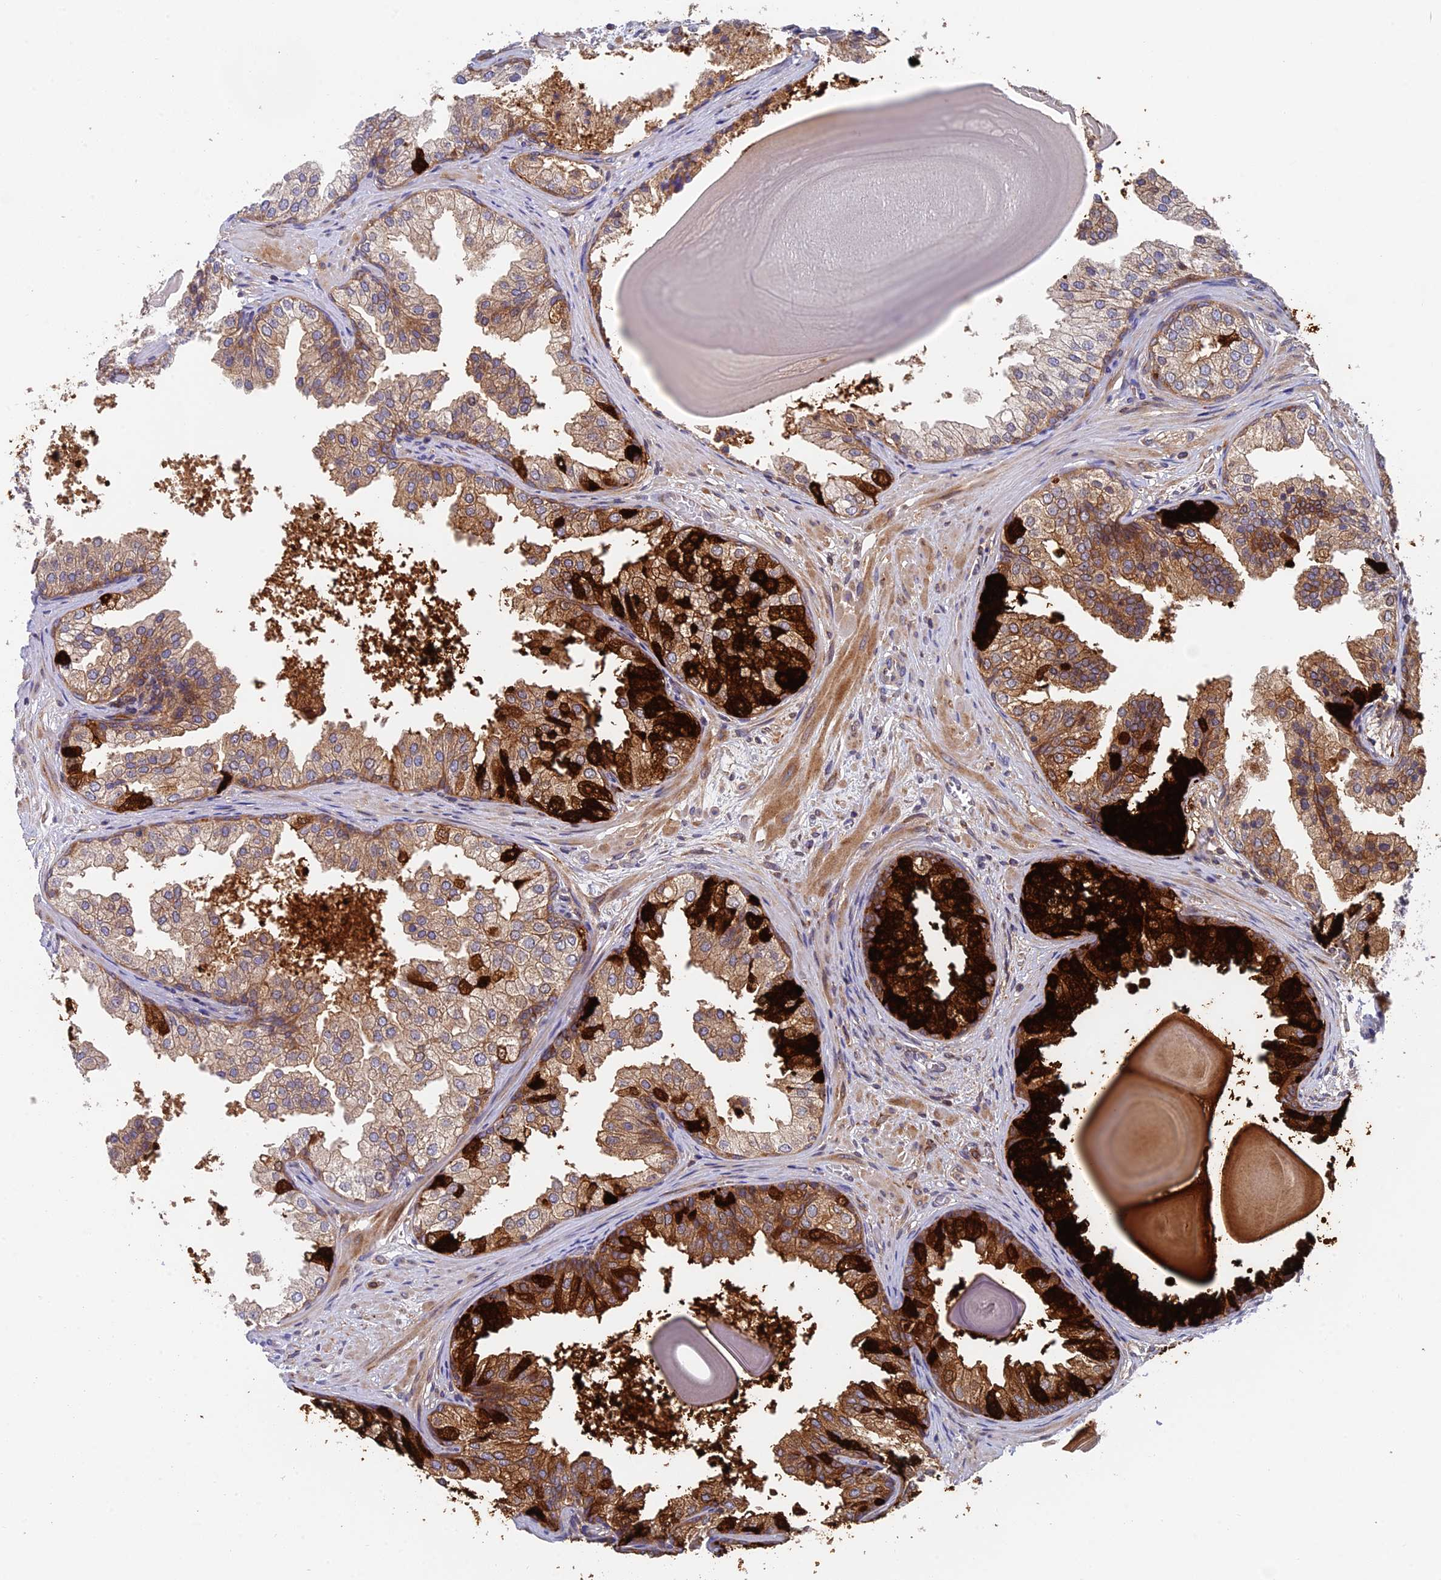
{"staining": {"intensity": "moderate", "quantity": "25%-75%", "location": "cytoplasmic/membranous"}, "tissue": "prostate", "cell_type": "Glandular cells", "image_type": "normal", "snomed": [{"axis": "morphology", "description": "Normal tissue, NOS"}, {"axis": "topography", "description": "Prostate"}], "caption": "DAB (3,3'-diaminobenzidine) immunohistochemical staining of normal human prostate displays moderate cytoplasmic/membranous protein staining in approximately 25%-75% of glandular cells.", "gene": "IPO5", "patient": {"sex": "male", "age": 48}}